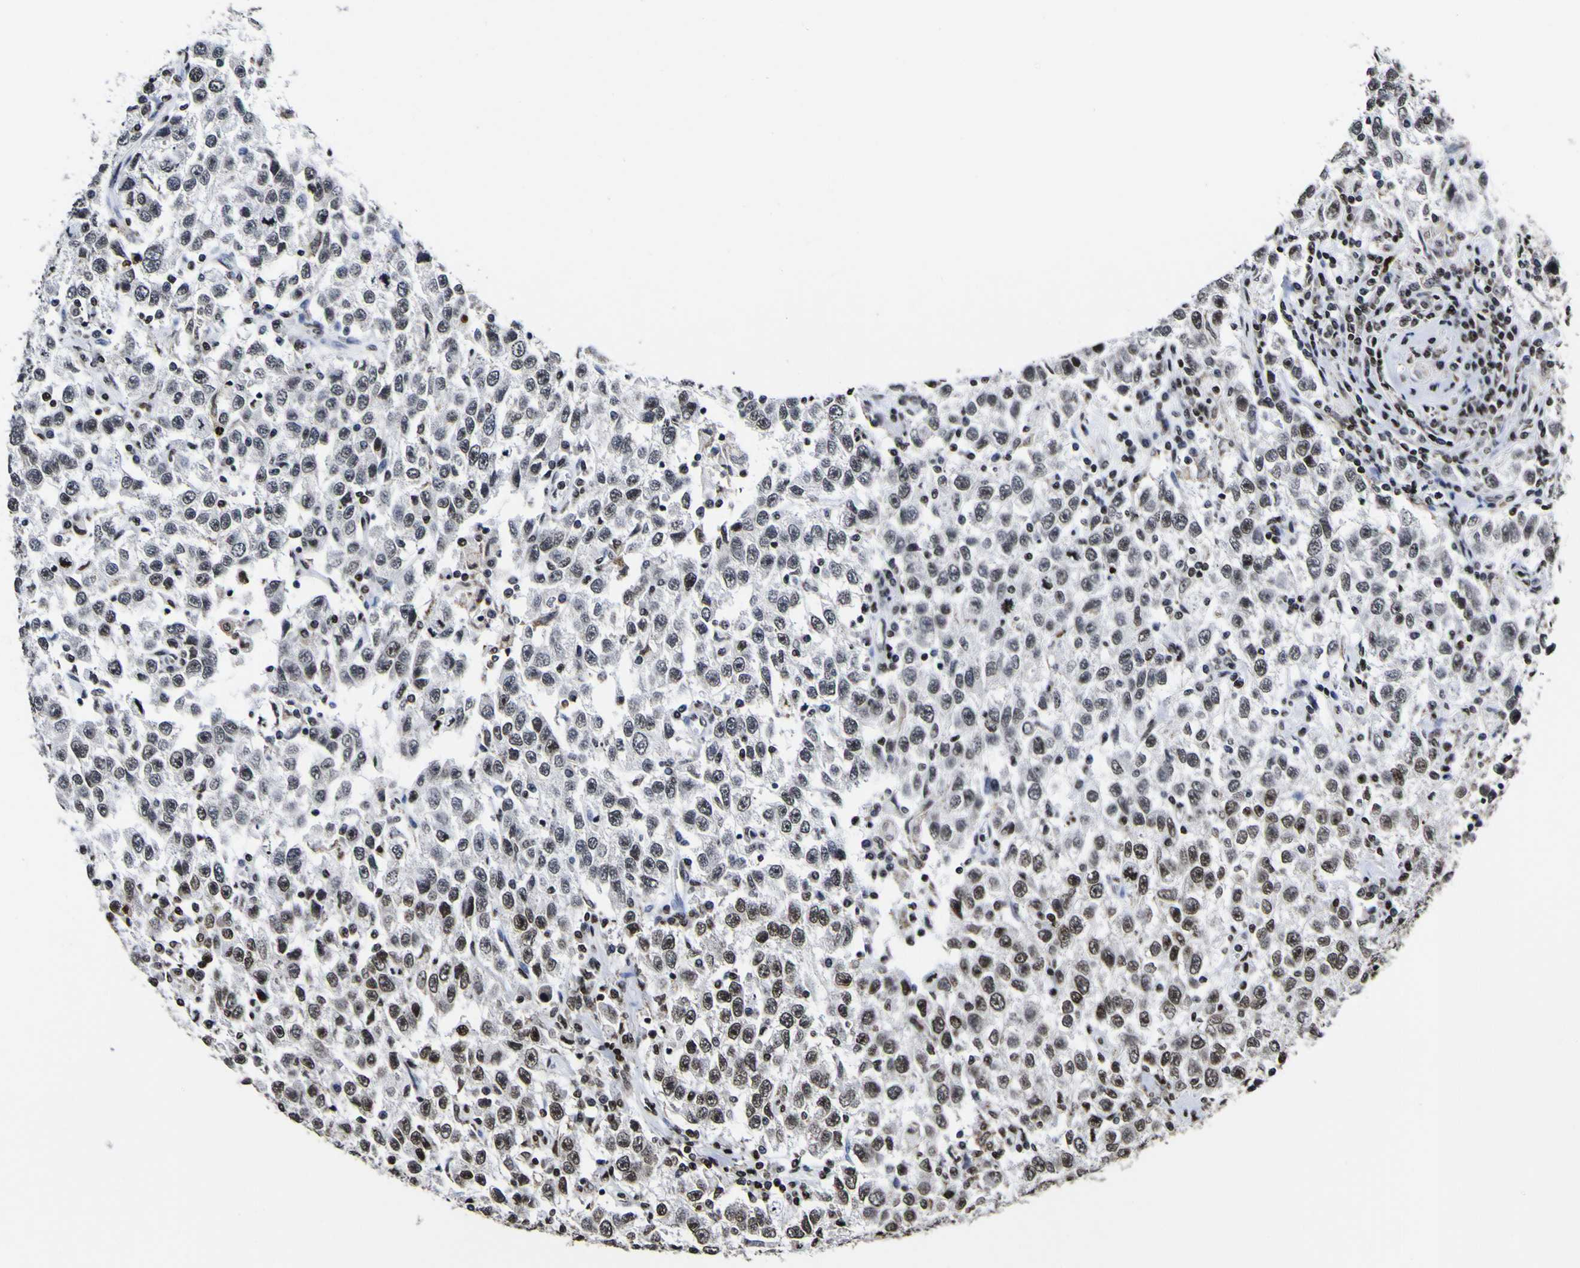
{"staining": {"intensity": "moderate", "quantity": "<25%", "location": "nuclear"}, "tissue": "testis cancer", "cell_type": "Tumor cells", "image_type": "cancer", "snomed": [{"axis": "morphology", "description": "Seminoma, NOS"}, {"axis": "topography", "description": "Testis"}], "caption": "Seminoma (testis) stained with a protein marker shows moderate staining in tumor cells.", "gene": "PIAS1", "patient": {"sex": "male", "age": 41}}